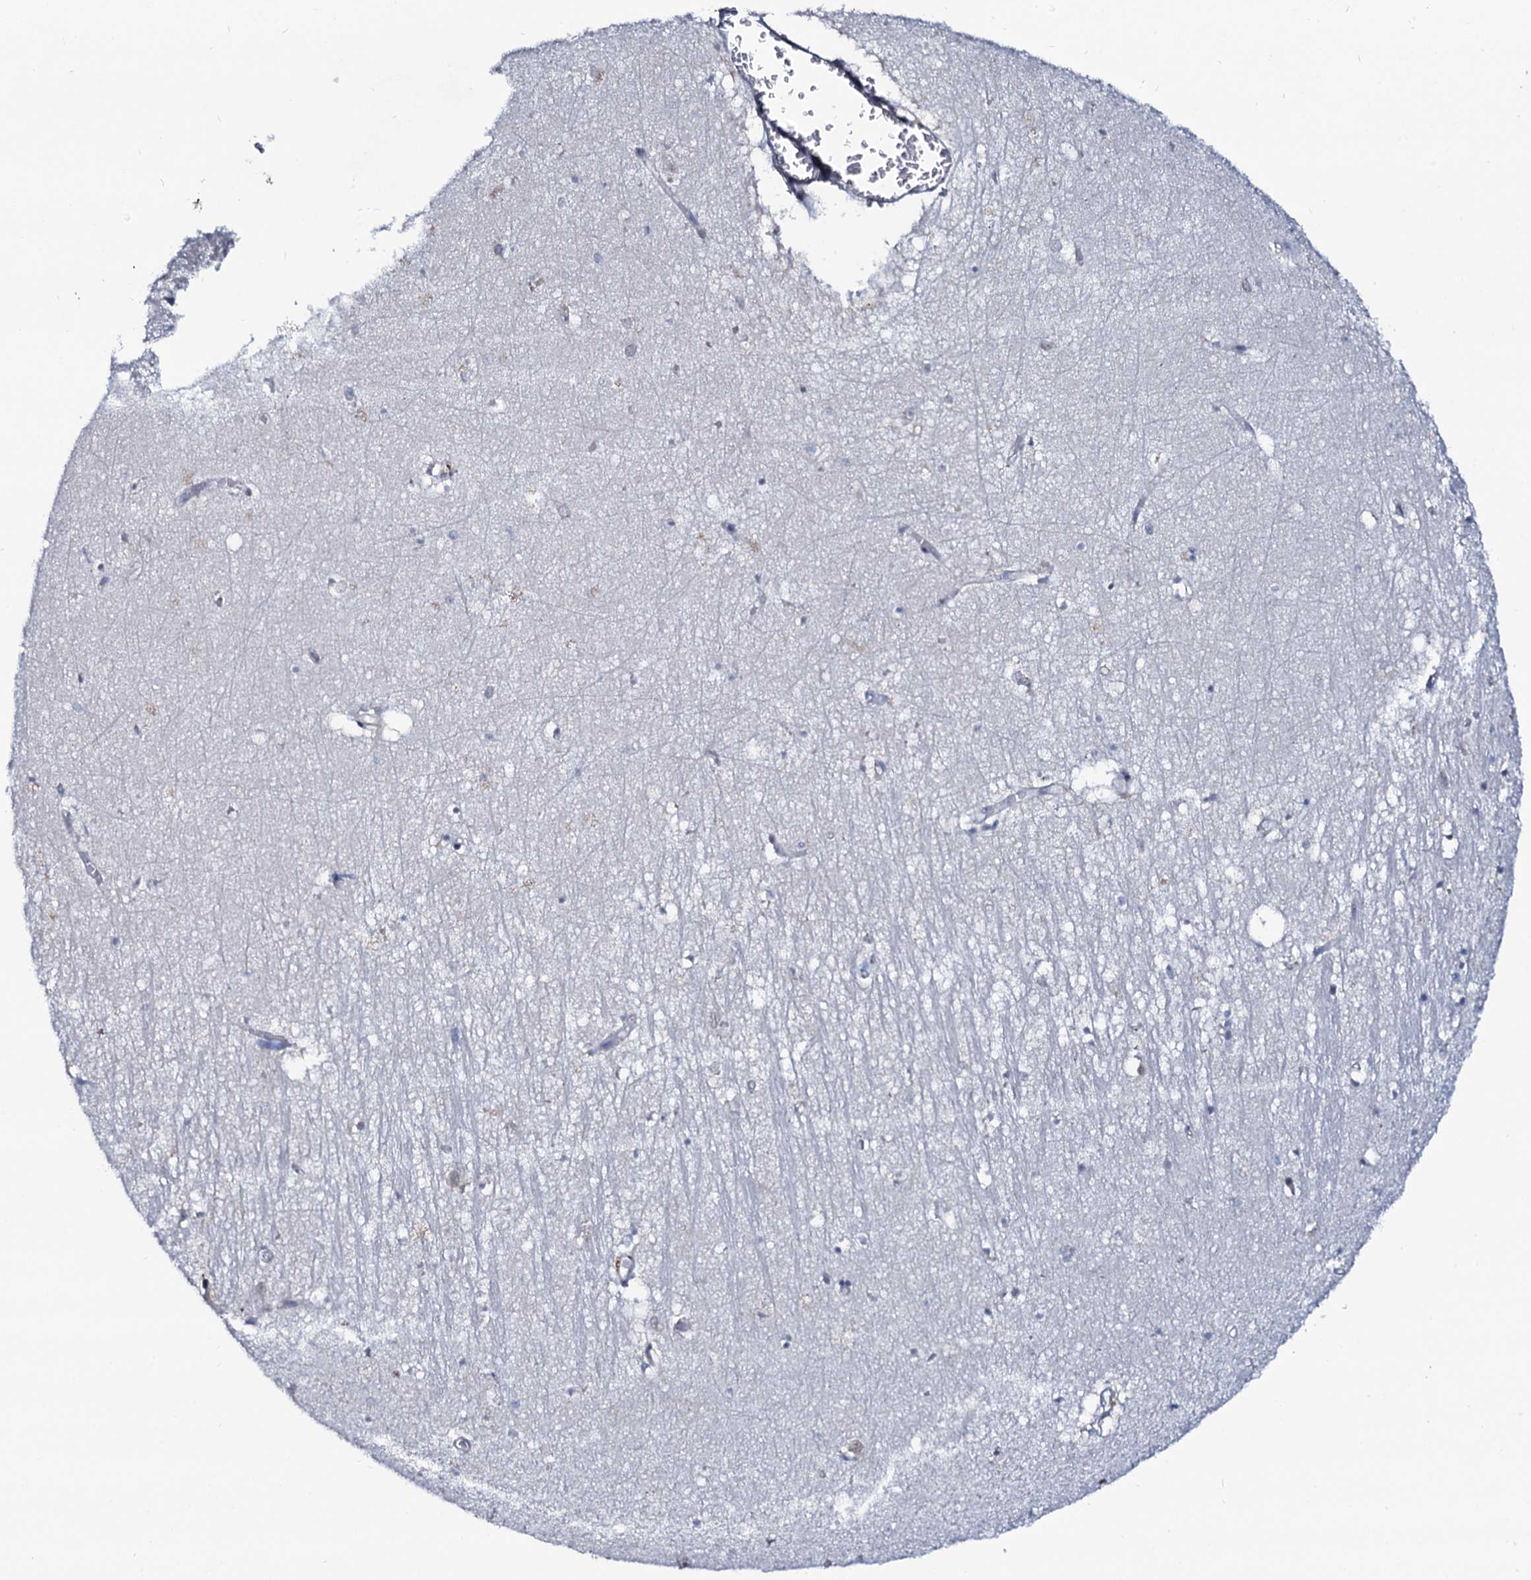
{"staining": {"intensity": "negative", "quantity": "none", "location": "none"}, "tissue": "hippocampus", "cell_type": "Glial cells", "image_type": "normal", "snomed": [{"axis": "morphology", "description": "Normal tissue, NOS"}, {"axis": "topography", "description": "Hippocampus"}], "caption": "Micrograph shows no significant protein expression in glial cells of unremarkable hippocampus. (DAB (3,3'-diaminobenzidine) IHC, high magnification).", "gene": "C10orf88", "patient": {"sex": "female", "age": 64}}